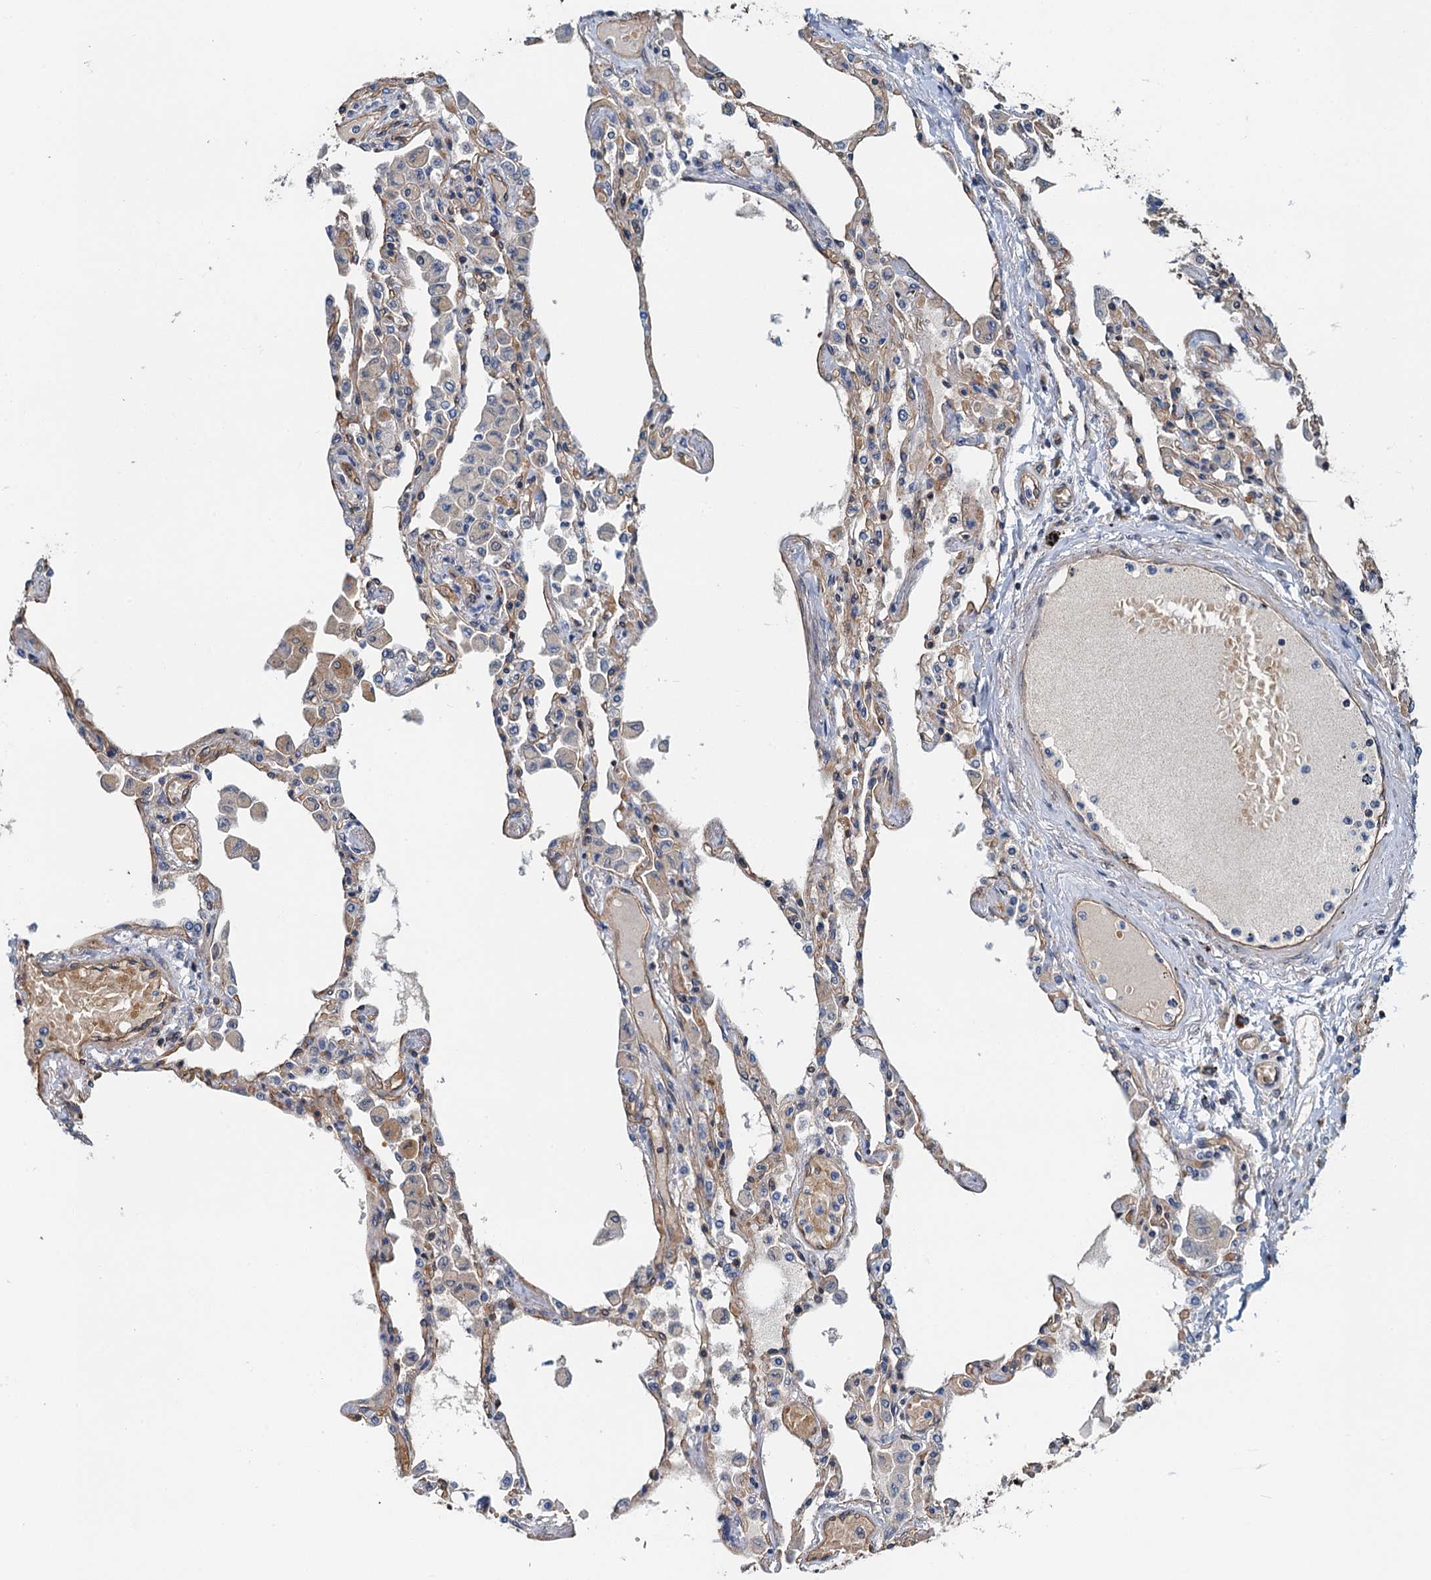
{"staining": {"intensity": "weak", "quantity": "25%-75%", "location": "cytoplasmic/membranous"}, "tissue": "lung", "cell_type": "Alveolar cells", "image_type": "normal", "snomed": [{"axis": "morphology", "description": "Normal tissue, NOS"}, {"axis": "topography", "description": "Bronchus"}, {"axis": "topography", "description": "Lung"}], "caption": "Immunohistochemistry (IHC) photomicrograph of normal lung: lung stained using immunohistochemistry (IHC) reveals low levels of weak protein expression localized specifically in the cytoplasmic/membranous of alveolar cells, appearing as a cytoplasmic/membranous brown color.", "gene": "ROGDI", "patient": {"sex": "female", "age": 49}}